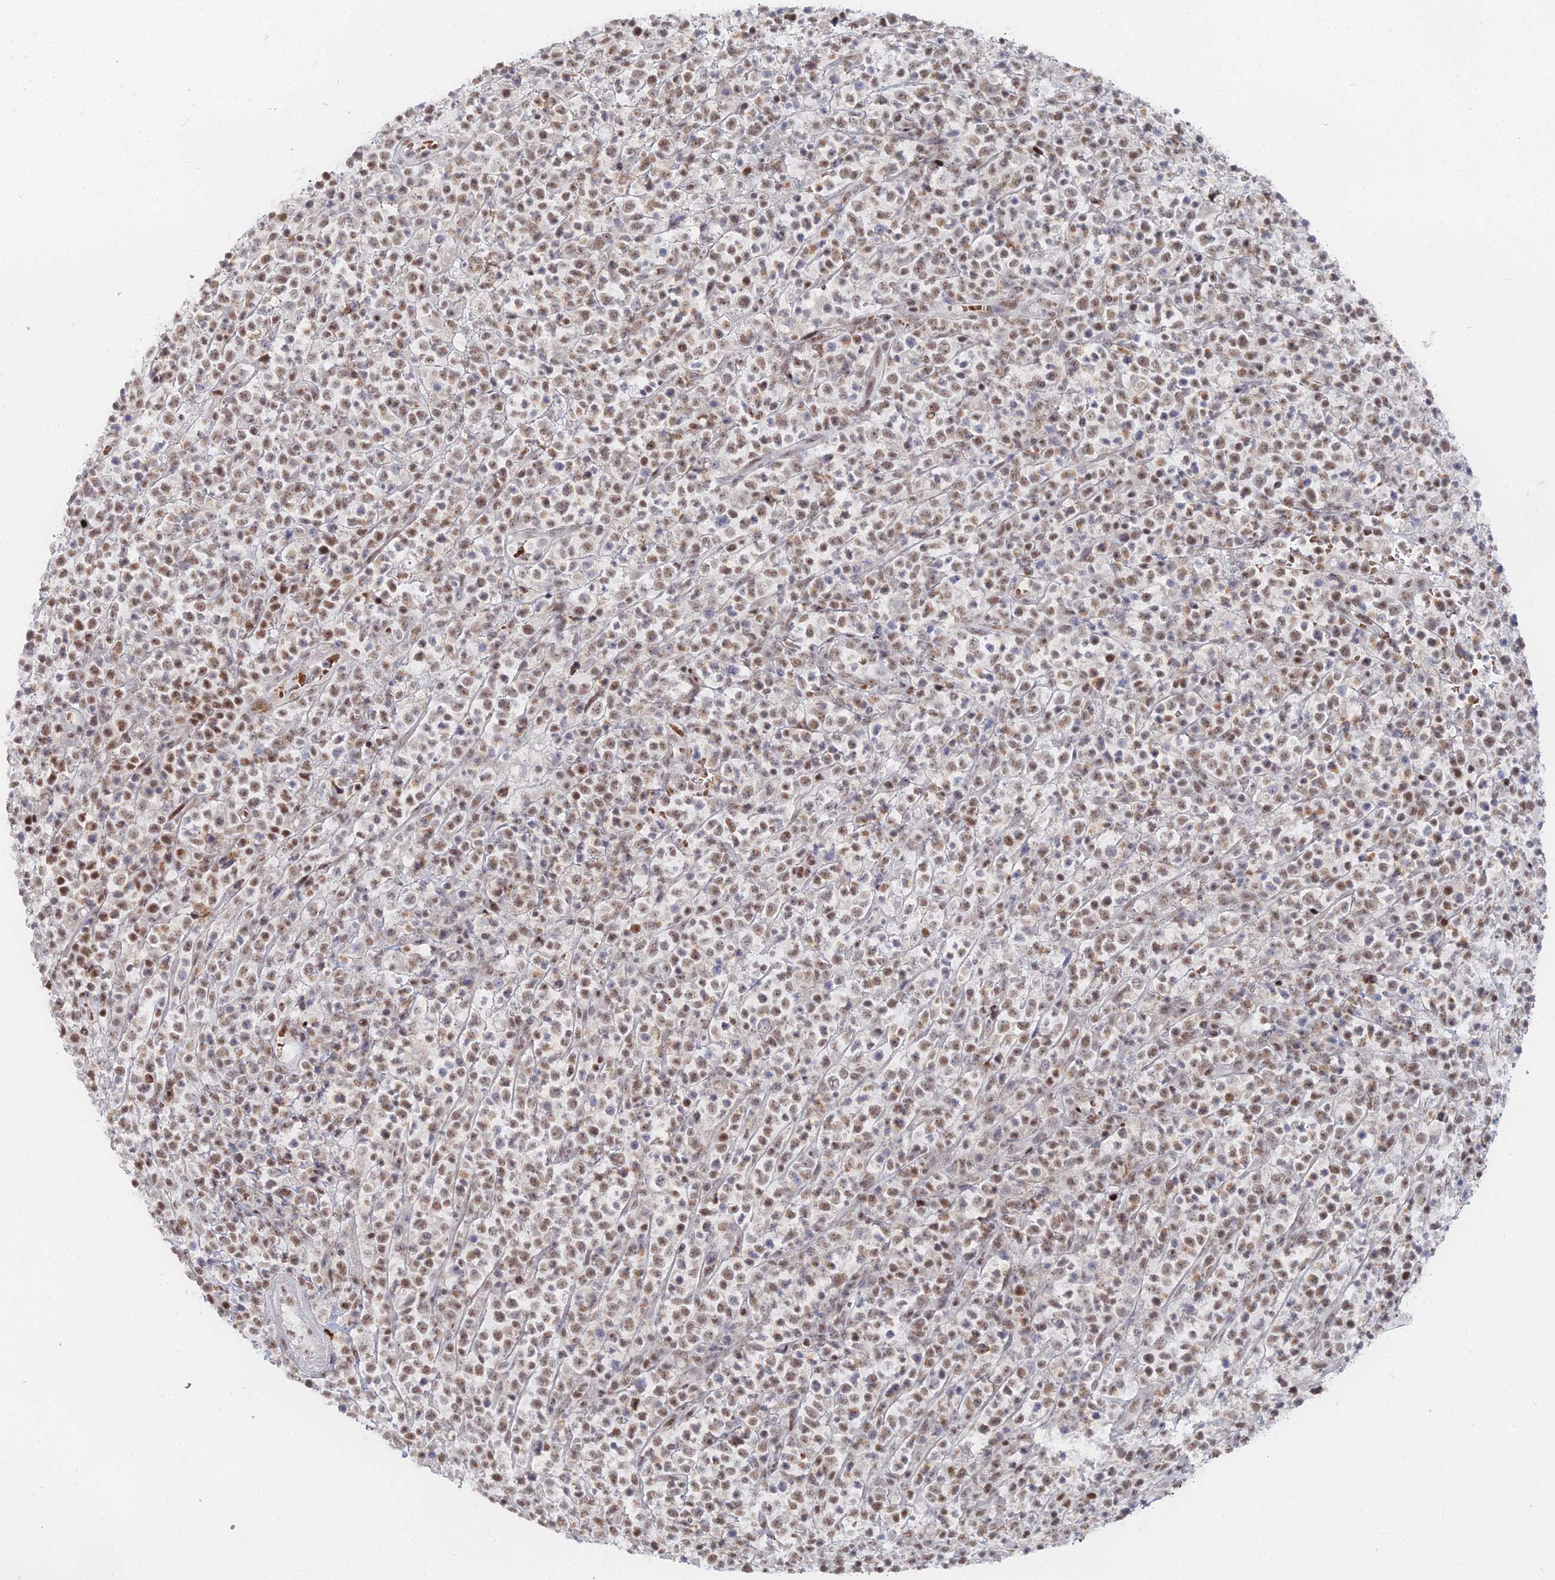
{"staining": {"intensity": "moderate", "quantity": ">75%", "location": "nuclear"}, "tissue": "lymphoma", "cell_type": "Tumor cells", "image_type": "cancer", "snomed": [{"axis": "morphology", "description": "Malignant lymphoma, non-Hodgkin's type, High grade"}, {"axis": "topography", "description": "Colon"}], "caption": "Lymphoma stained for a protein (brown) shows moderate nuclear positive positivity in about >75% of tumor cells.", "gene": "GSC2", "patient": {"sex": "female", "age": 53}}